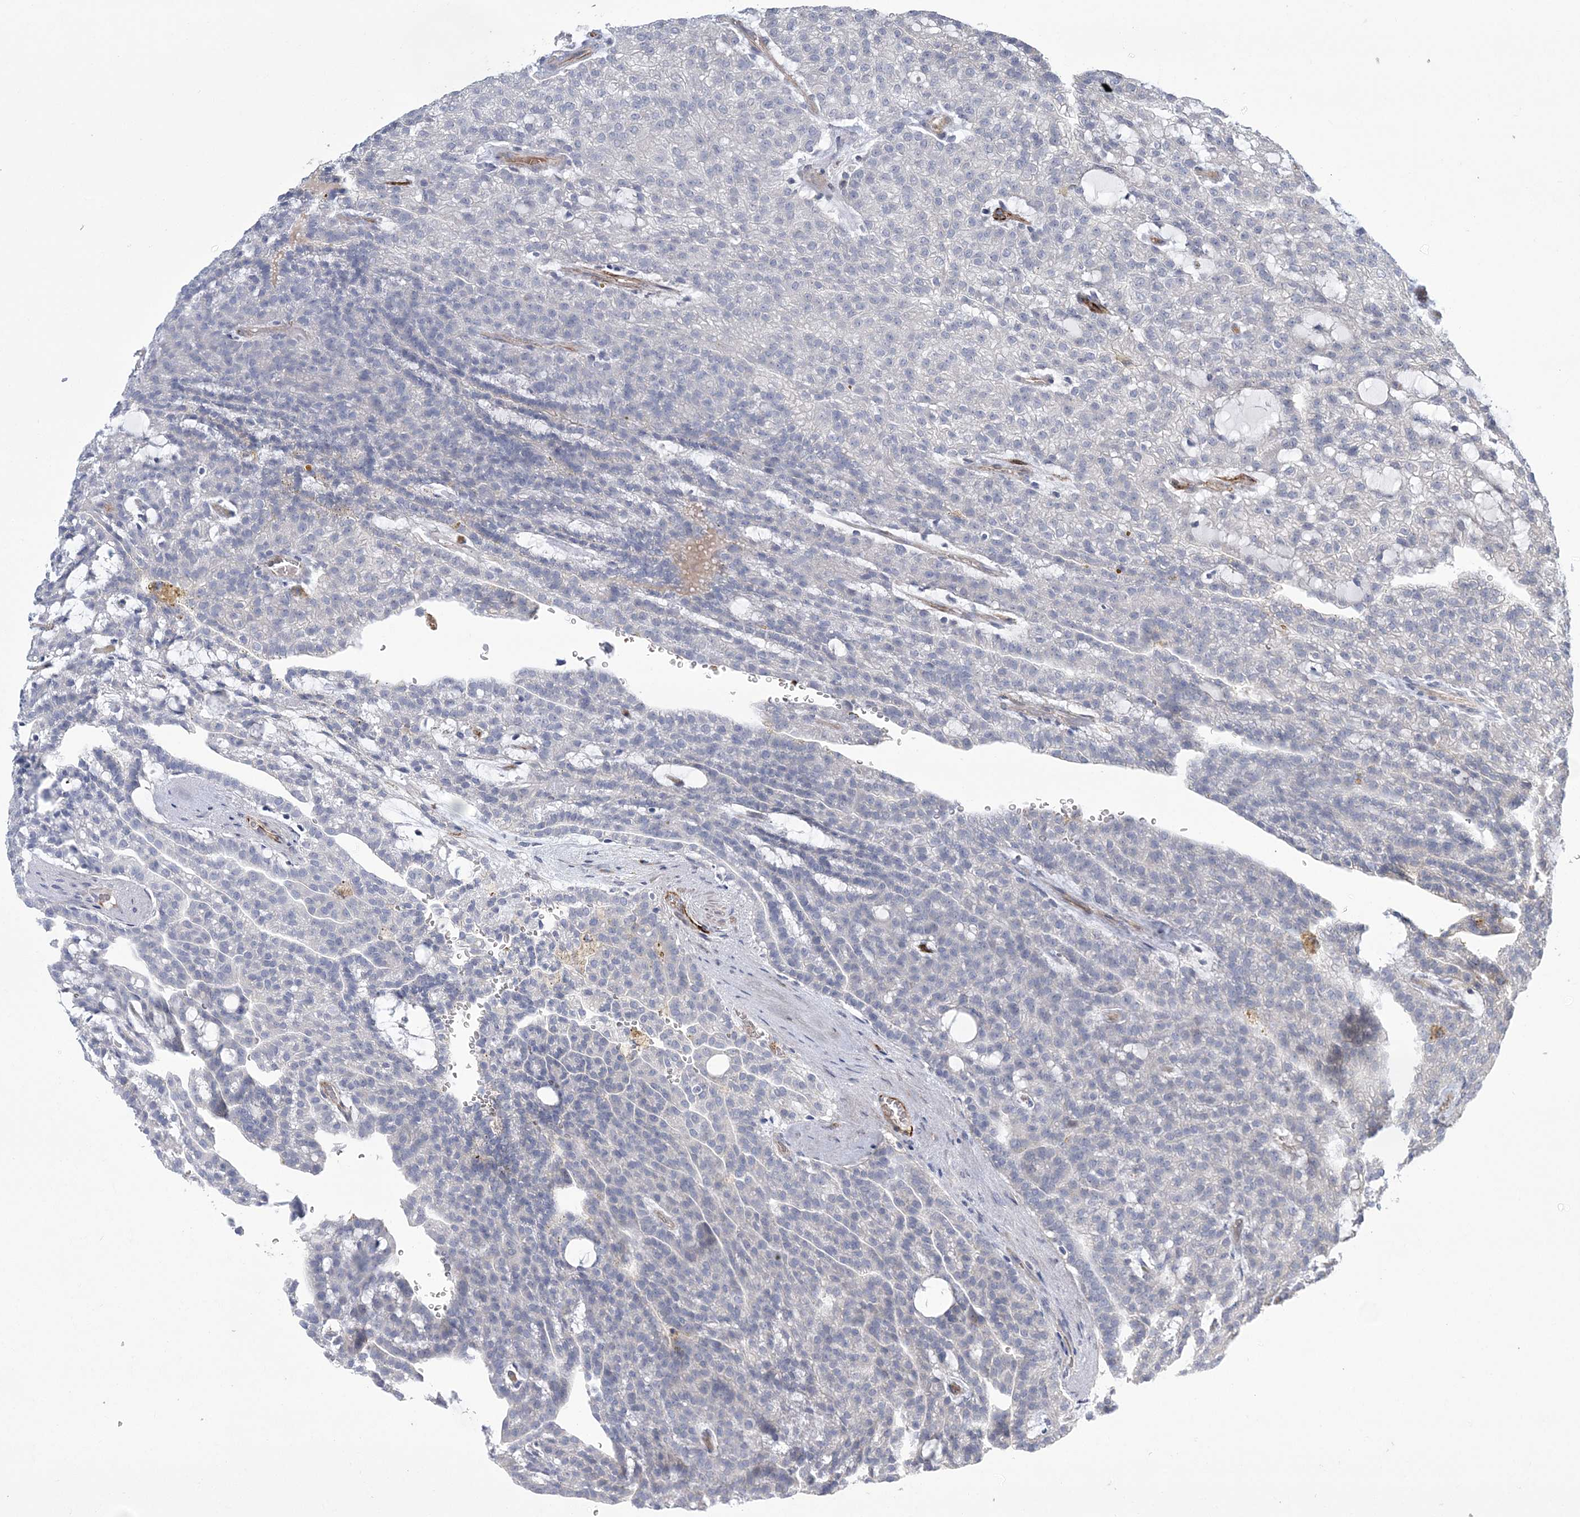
{"staining": {"intensity": "negative", "quantity": "none", "location": "none"}, "tissue": "renal cancer", "cell_type": "Tumor cells", "image_type": "cancer", "snomed": [{"axis": "morphology", "description": "Adenocarcinoma, NOS"}, {"axis": "topography", "description": "Kidney"}], "caption": "Tumor cells are negative for brown protein staining in renal cancer.", "gene": "CALN1", "patient": {"sex": "male", "age": 63}}